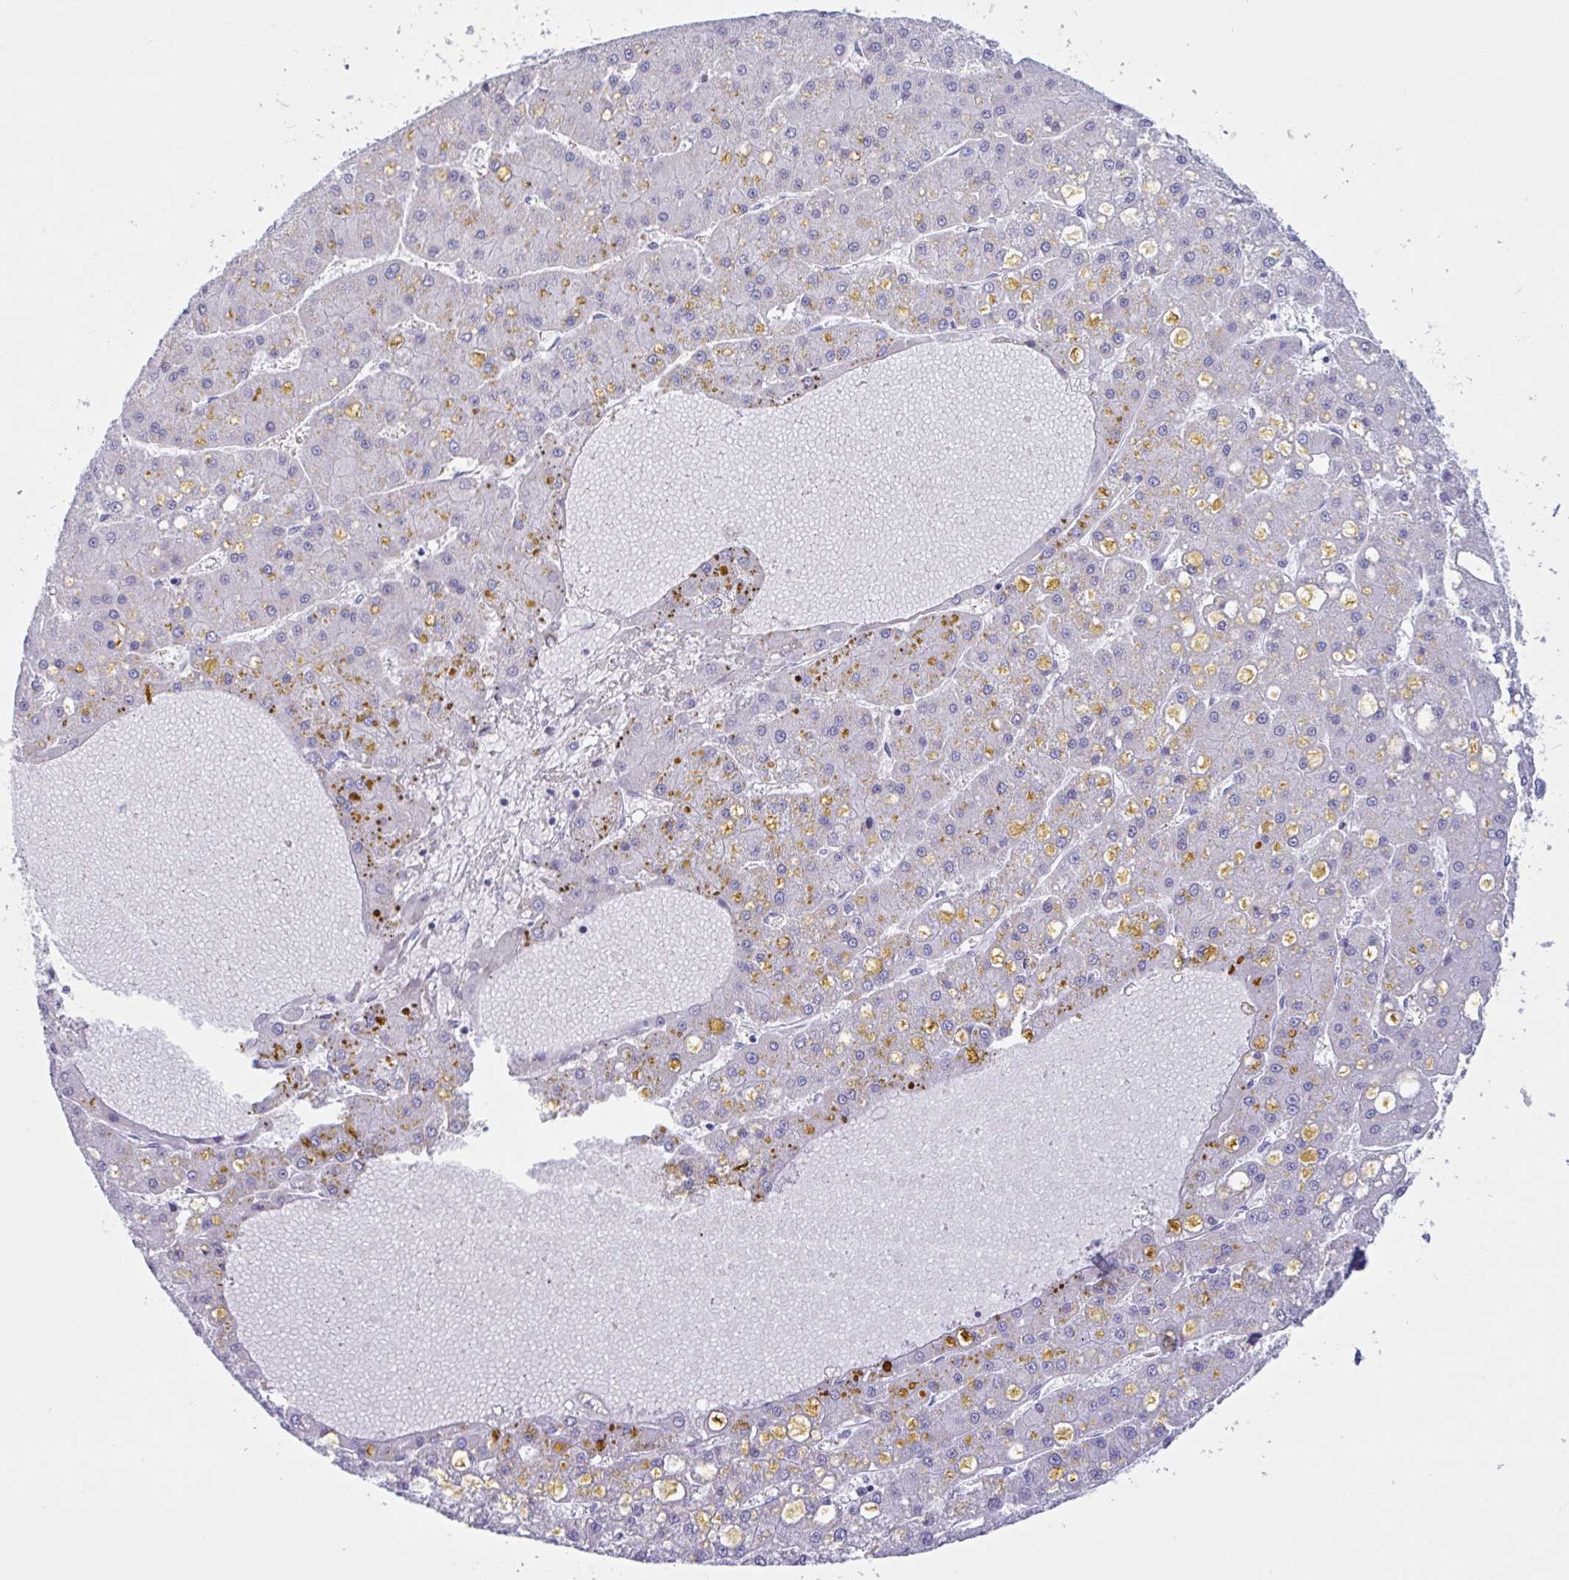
{"staining": {"intensity": "negative", "quantity": "none", "location": "none"}, "tissue": "liver cancer", "cell_type": "Tumor cells", "image_type": "cancer", "snomed": [{"axis": "morphology", "description": "Carcinoma, Hepatocellular, NOS"}, {"axis": "topography", "description": "Liver"}], "caption": "This is a image of IHC staining of hepatocellular carcinoma (liver), which shows no staining in tumor cells.", "gene": "OXLD1", "patient": {"sex": "male", "age": 67}}